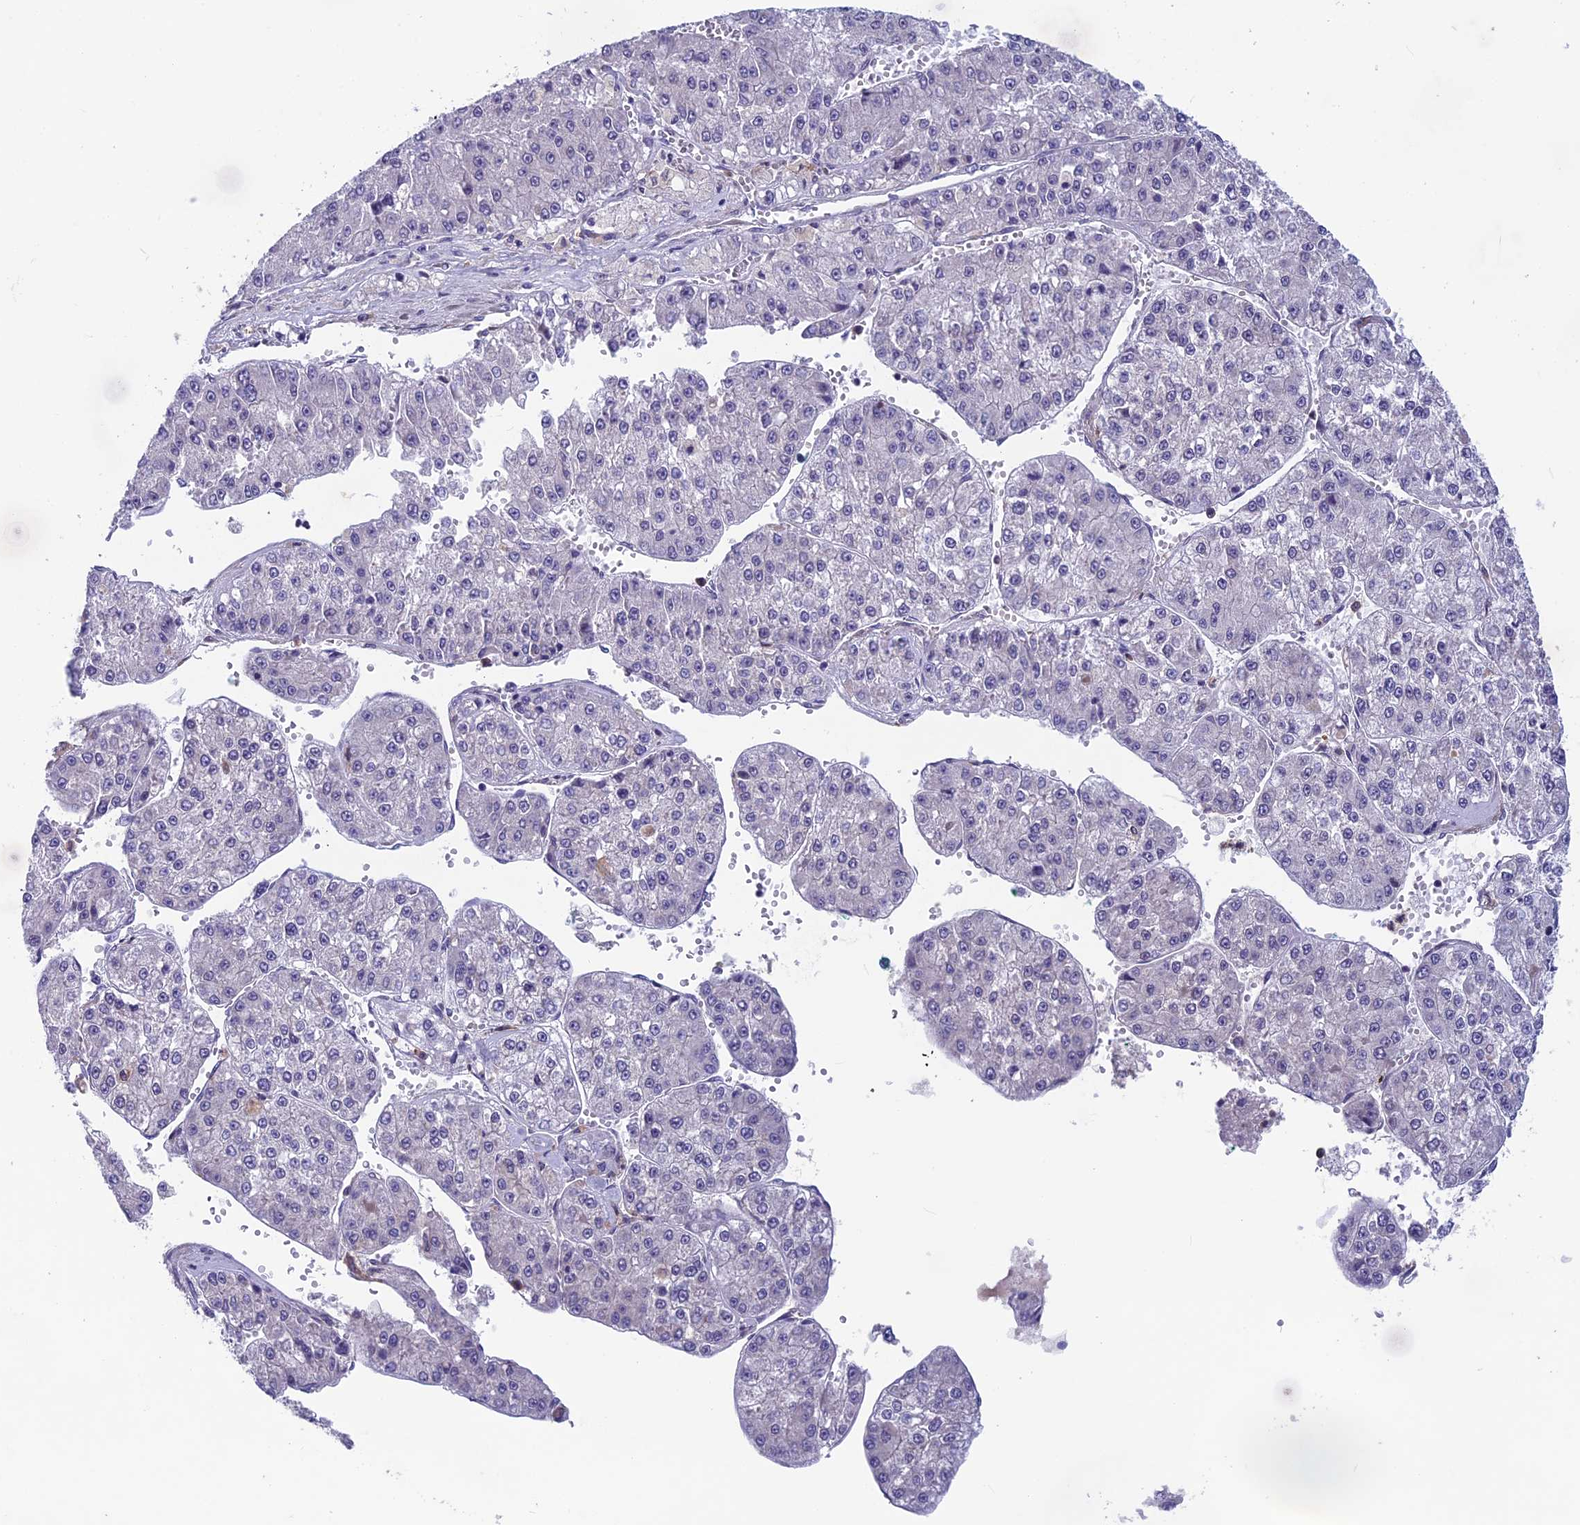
{"staining": {"intensity": "negative", "quantity": "none", "location": "none"}, "tissue": "liver cancer", "cell_type": "Tumor cells", "image_type": "cancer", "snomed": [{"axis": "morphology", "description": "Carcinoma, Hepatocellular, NOS"}, {"axis": "topography", "description": "Liver"}], "caption": "High power microscopy image of an IHC image of liver hepatocellular carcinoma, revealing no significant positivity in tumor cells.", "gene": "MAST2", "patient": {"sex": "female", "age": 73}}